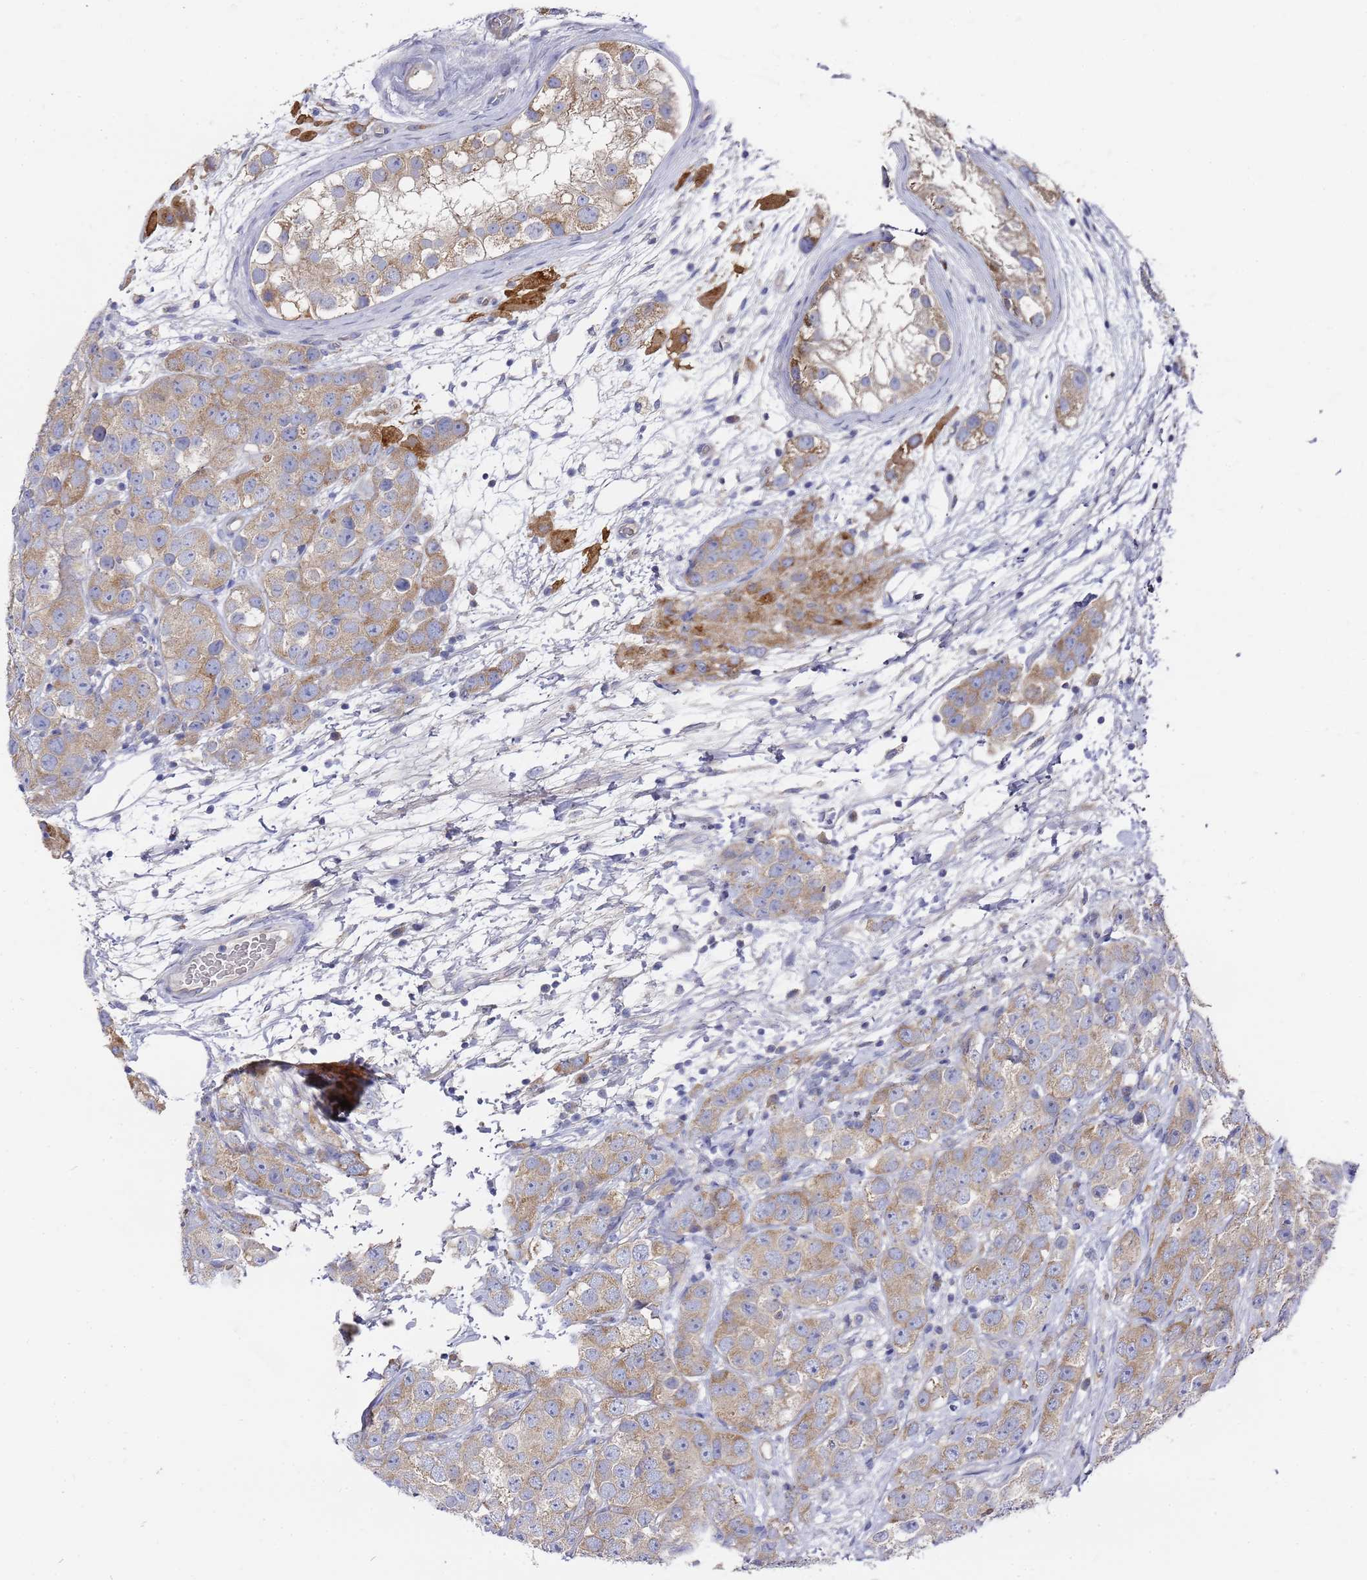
{"staining": {"intensity": "moderate", "quantity": "<25%", "location": "cytoplasmic/membranous"}, "tissue": "testis cancer", "cell_type": "Tumor cells", "image_type": "cancer", "snomed": [{"axis": "morphology", "description": "Seminoma, NOS"}, {"axis": "topography", "description": "Testis"}], "caption": "Immunohistochemical staining of human testis seminoma reveals low levels of moderate cytoplasmic/membranous protein expression in approximately <25% of tumor cells.", "gene": "SCAPER", "patient": {"sex": "male", "age": 28}}